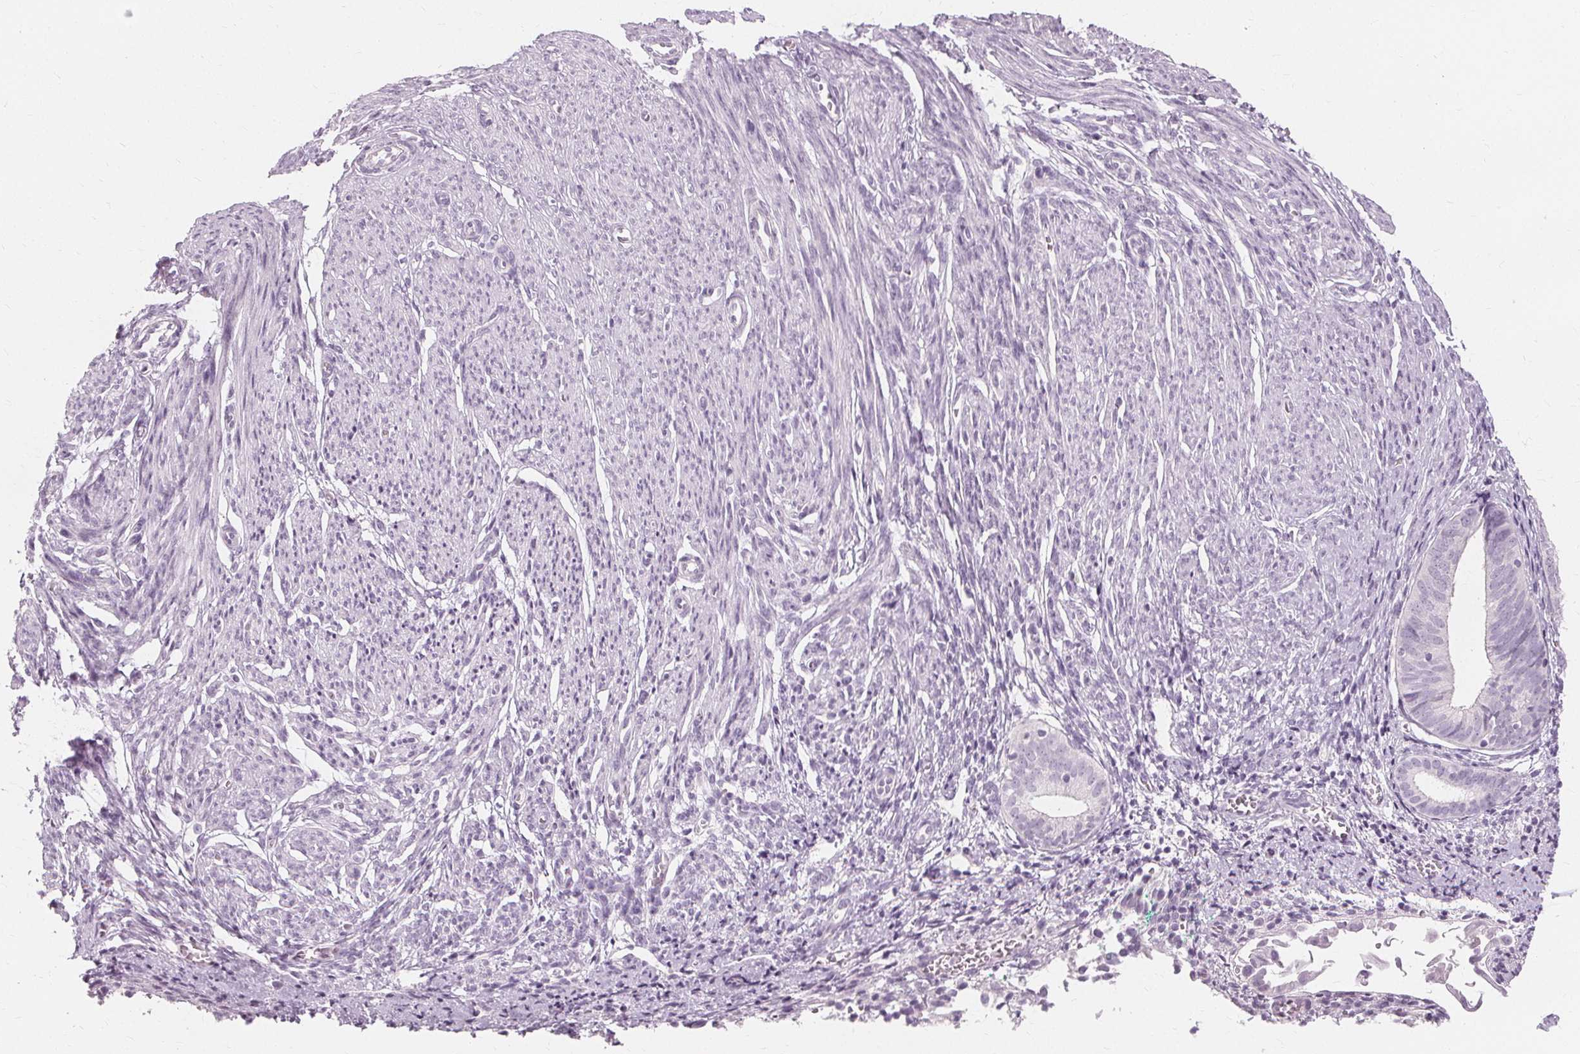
{"staining": {"intensity": "negative", "quantity": "none", "location": "none"}, "tissue": "endometrium", "cell_type": "Cells in endometrial stroma", "image_type": "normal", "snomed": [{"axis": "morphology", "description": "Normal tissue, NOS"}, {"axis": "topography", "description": "Endometrium"}], "caption": "Cells in endometrial stroma show no significant protein staining in unremarkable endometrium. (Immunohistochemistry (ihc), brightfield microscopy, high magnification).", "gene": "MUC12", "patient": {"sex": "female", "age": 50}}